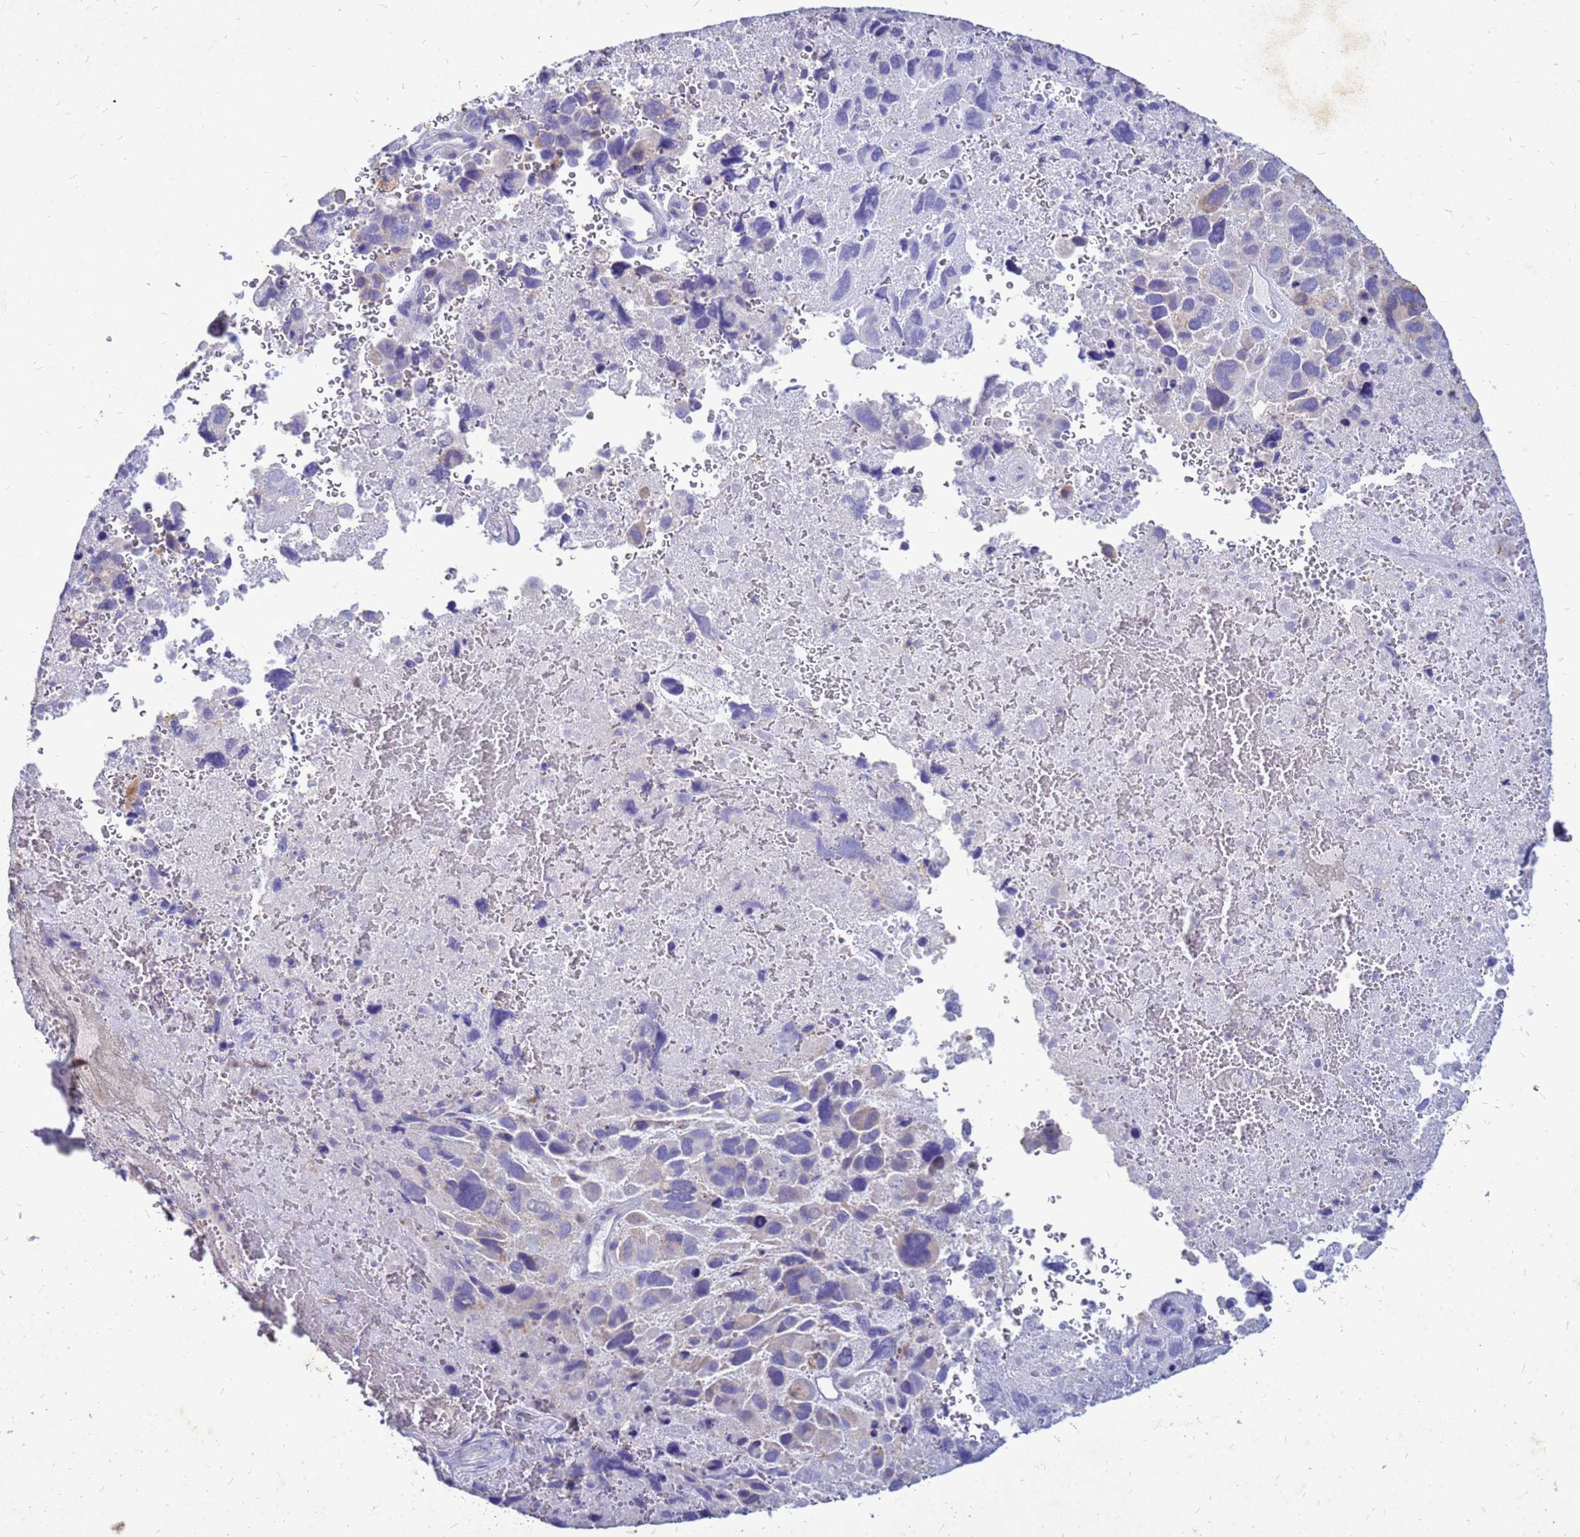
{"staining": {"intensity": "negative", "quantity": "none", "location": "none"}, "tissue": "melanoma", "cell_type": "Tumor cells", "image_type": "cancer", "snomed": [{"axis": "morphology", "description": "Malignant melanoma, Metastatic site"}, {"axis": "topography", "description": "Brain"}], "caption": "Immunohistochemistry histopathology image of malignant melanoma (metastatic site) stained for a protein (brown), which exhibits no staining in tumor cells.", "gene": "AKR1C1", "patient": {"sex": "female", "age": 53}}